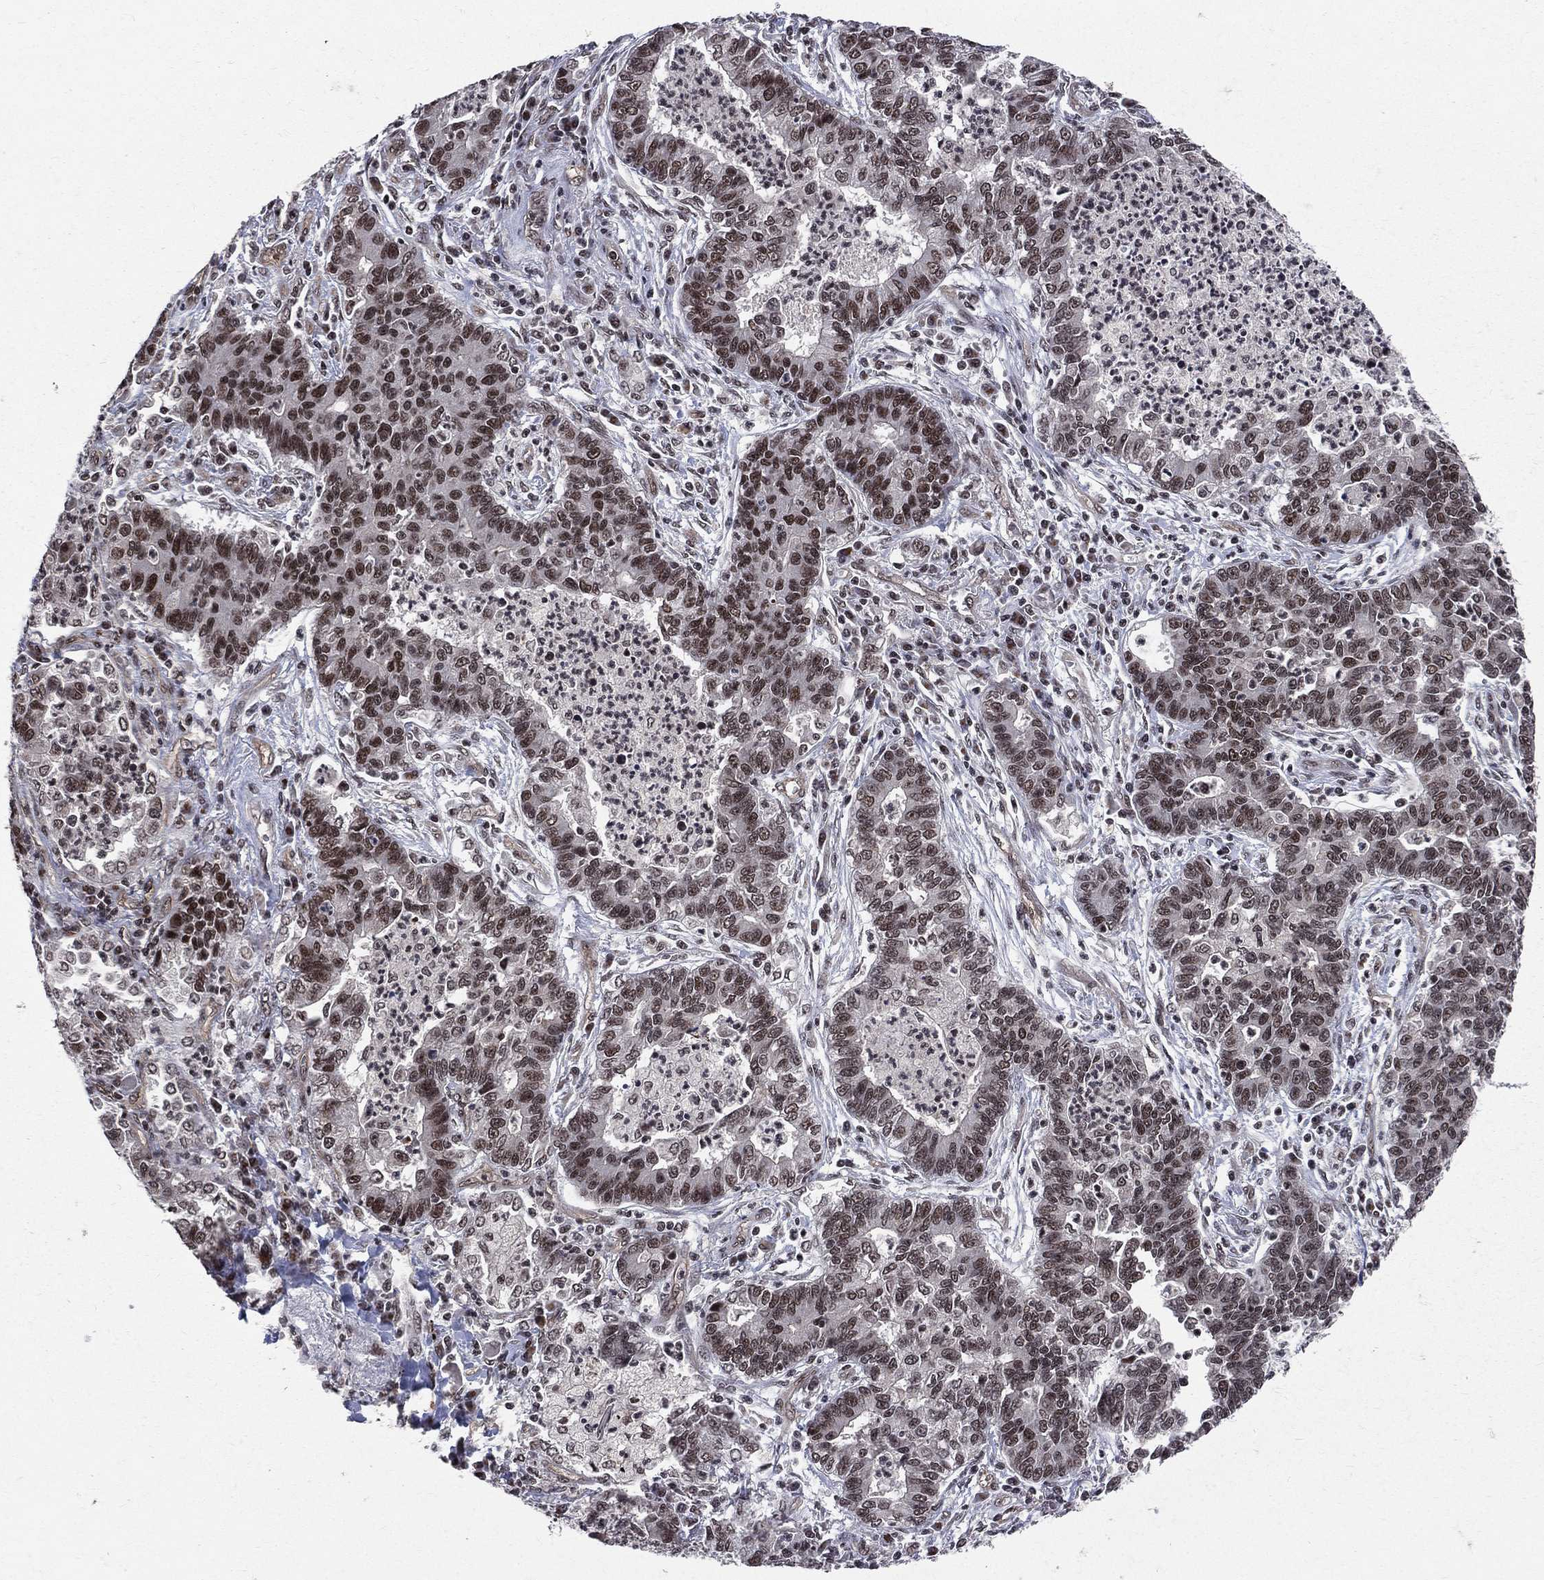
{"staining": {"intensity": "strong", "quantity": "25%-75%", "location": "nuclear"}, "tissue": "lung cancer", "cell_type": "Tumor cells", "image_type": "cancer", "snomed": [{"axis": "morphology", "description": "Adenocarcinoma, NOS"}, {"axis": "topography", "description": "Lung"}], "caption": "Brown immunohistochemical staining in lung adenocarcinoma displays strong nuclear positivity in about 25%-75% of tumor cells. Immunohistochemistry stains the protein of interest in brown and the nuclei are stained blue.", "gene": "SMC3", "patient": {"sex": "female", "age": 57}}